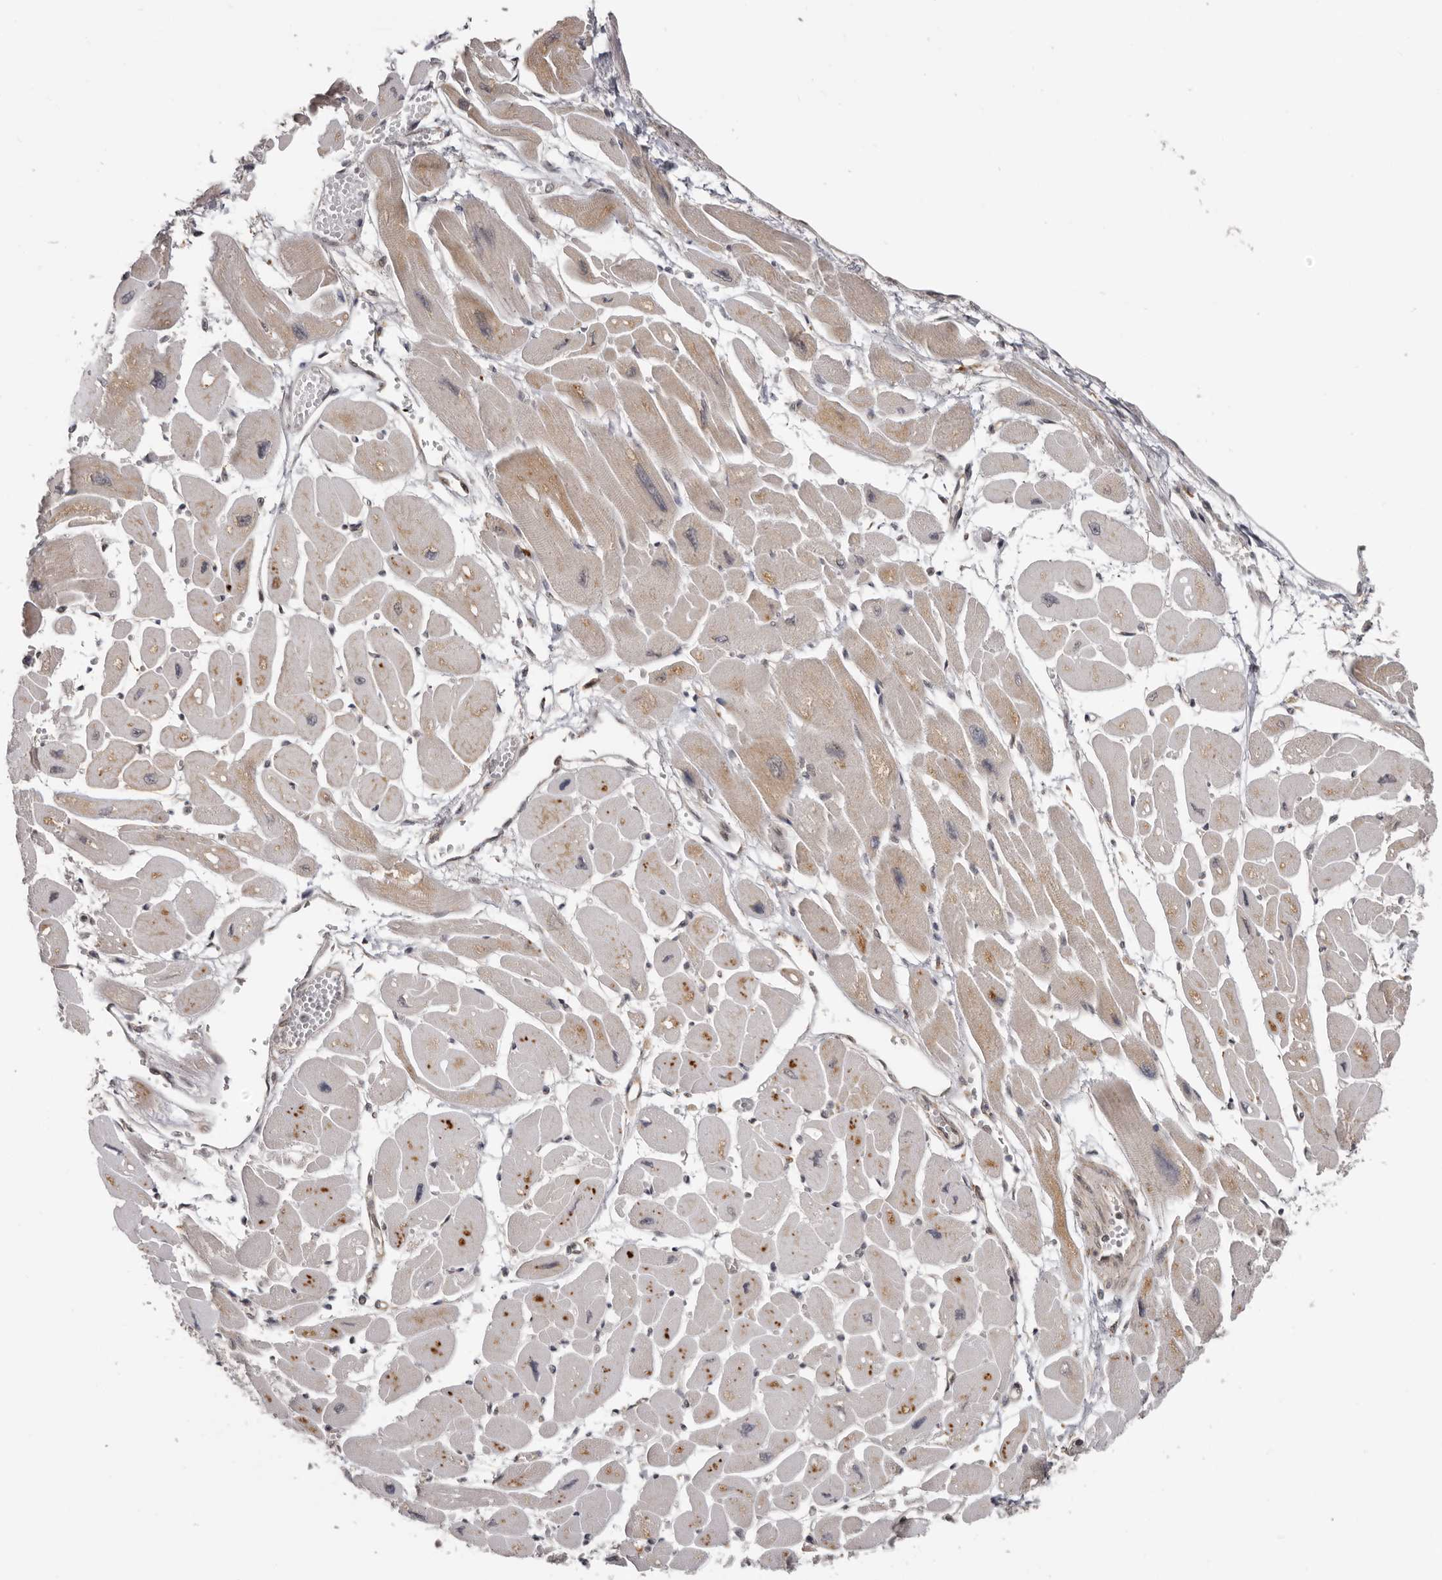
{"staining": {"intensity": "moderate", "quantity": "25%-75%", "location": "cytoplasmic/membranous"}, "tissue": "heart muscle", "cell_type": "Cardiomyocytes", "image_type": "normal", "snomed": [{"axis": "morphology", "description": "Normal tissue, NOS"}, {"axis": "topography", "description": "Heart"}], "caption": "Heart muscle stained for a protein (brown) demonstrates moderate cytoplasmic/membranous positive staining in approximately 25%-75% of cardiomyocytes.", "gene": "BAD", "patient": {"sex": "female", "age": 54}}